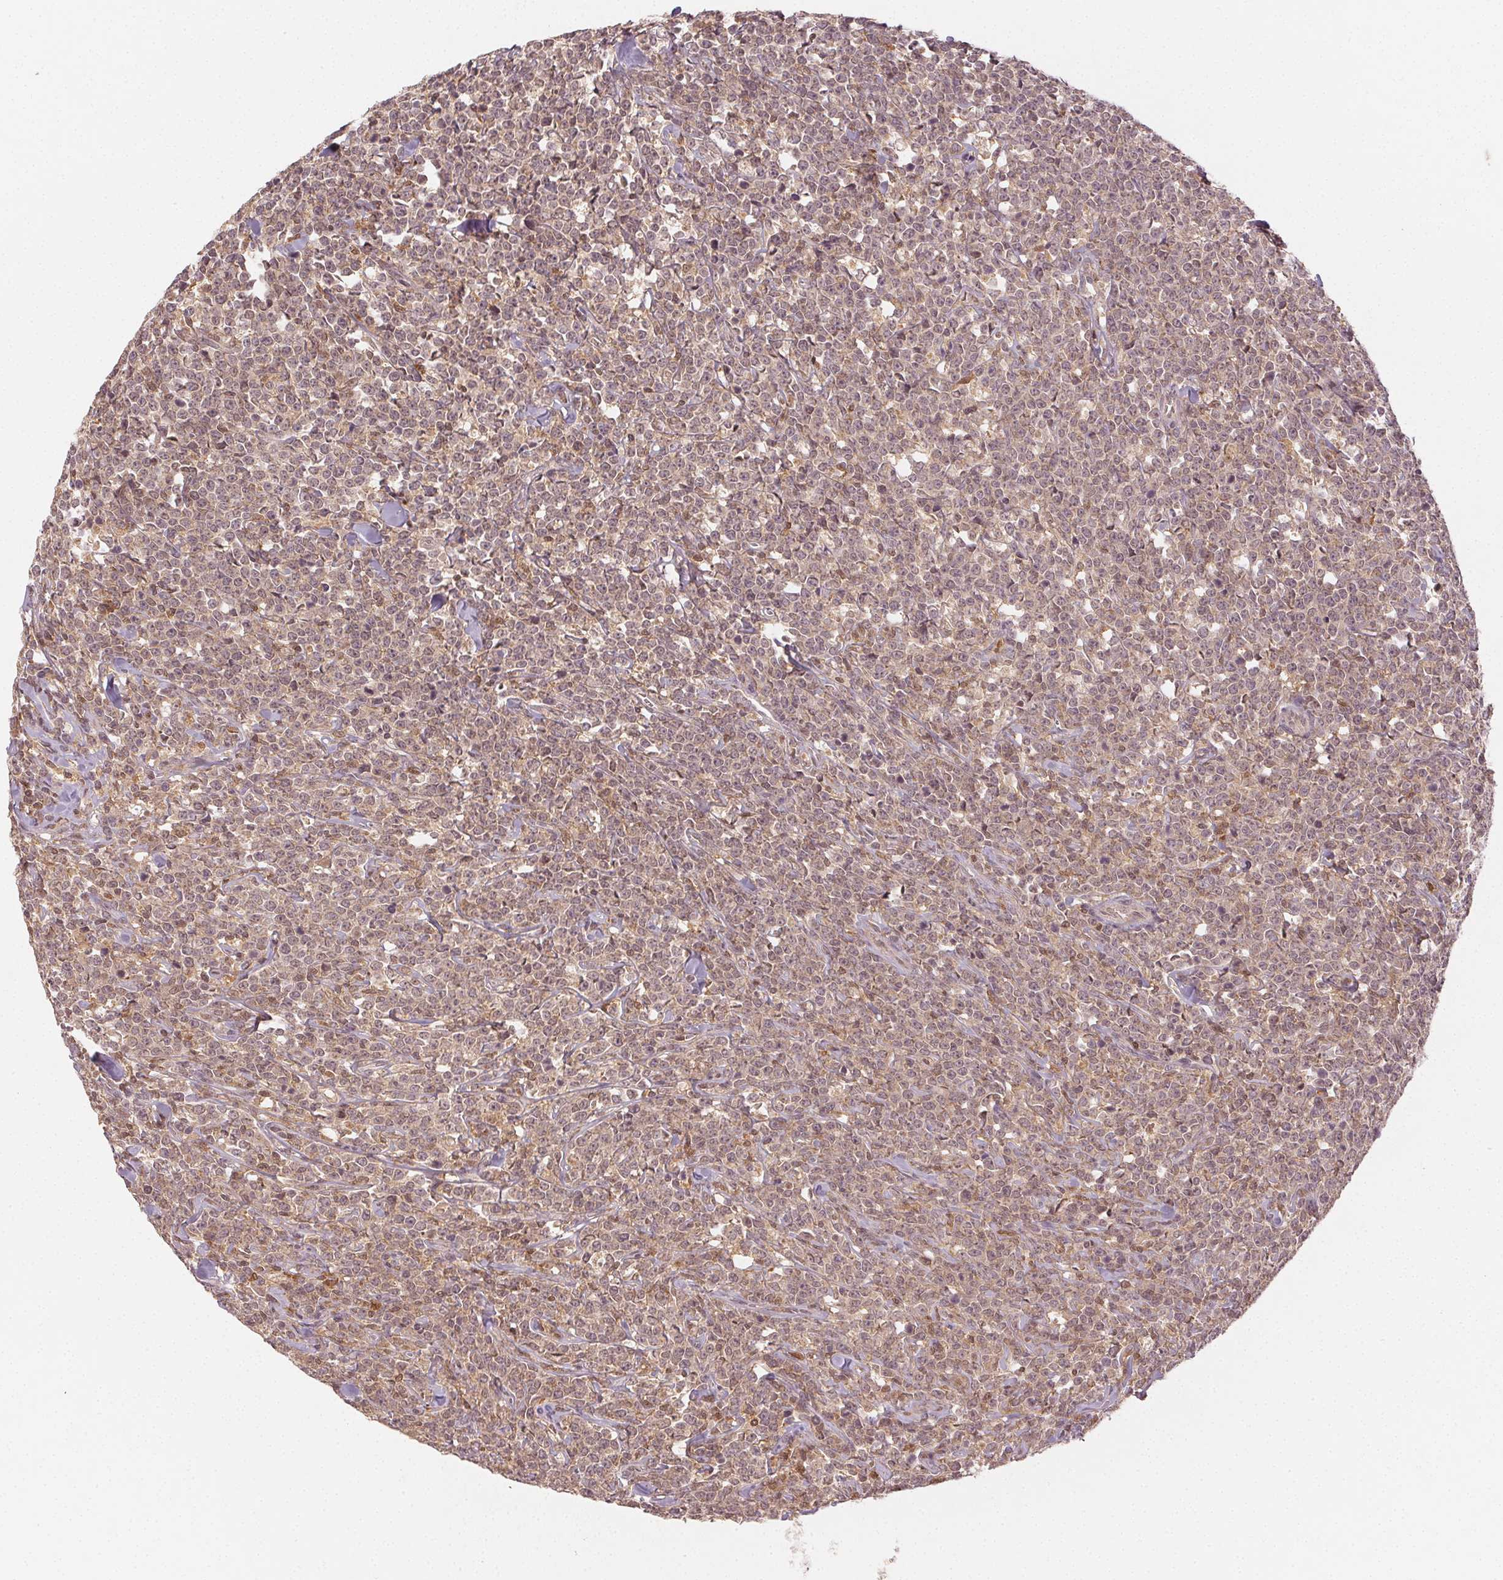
{"staining": {"intensity": "weak", "quantity": "25%-75%", "location": "nuclear"}, "tissue": "lymphoma", "cell_type": "Tumor cells", "image_type": "cancer", "snomed": [{"axis": "morphology", "description": "Malignant lymphoma, non-Hodgkin's type, High grade"}, {"axis": "topography", "description": "Small intestine"}], "caption": "Immunohistochemistry (DAB (3,3'-diaminobenzidine)) staining of lymphoma reveals weak nuclear protein expression in approximately 25%-75% of tumor cells.", "gene": "MAPK14", "patient": {"sex": "female", "age": 56}}